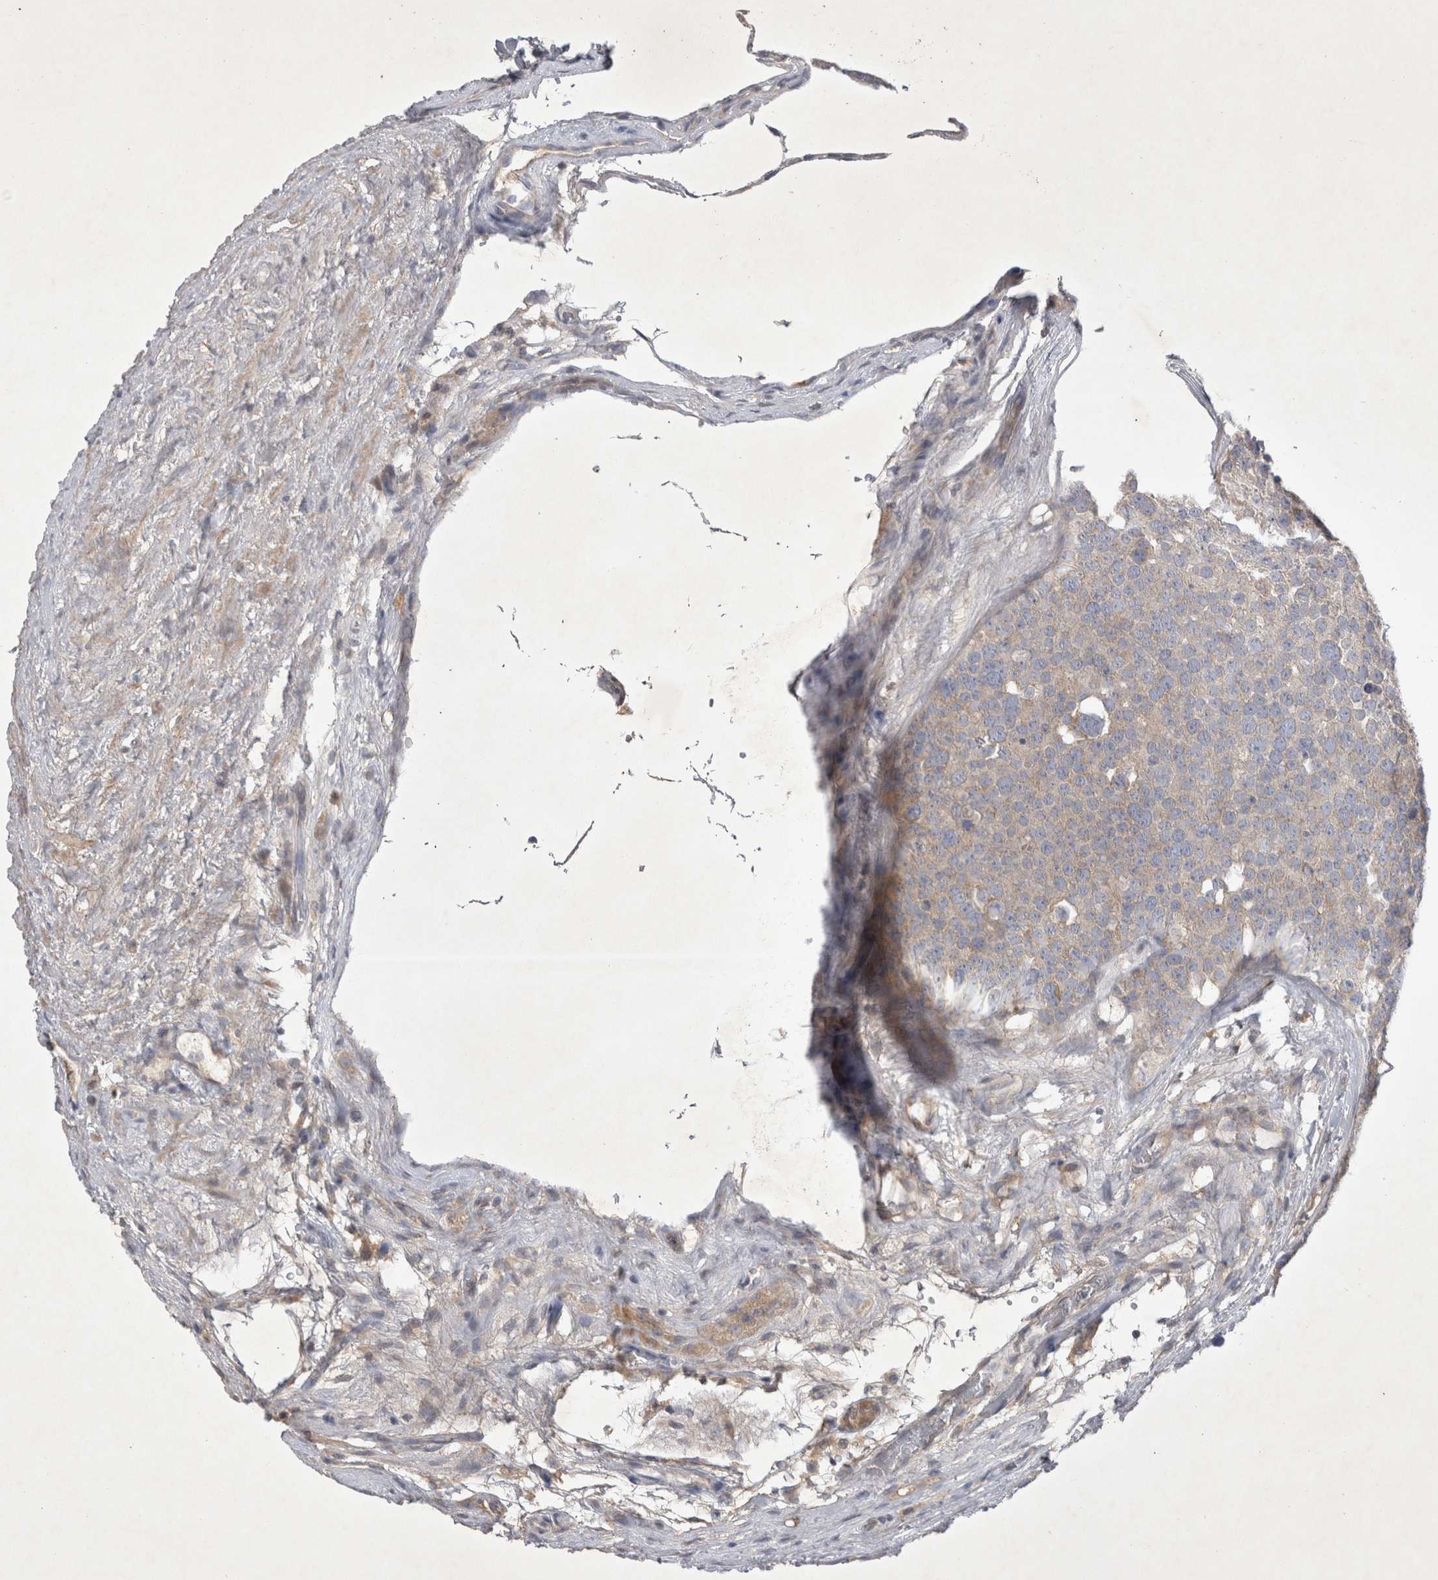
{"staining": {"intensity": "weak", "quantity": "<25%", "location": "cytoplasmic/membranous"}, "tissue": "testis cancer", "cell_type": "Tumor cells", "image_type": "cancer", "snomed": [{"axis": "morphology", "description": "Seminoma, NOS"}, {"axis": "topography", "description": "Testis"}], "caption": "Immunohistochemical staining of seminoma (testis) shows no significant staining in tumor cells.", "gene": "SRD5A3", "patient": {"sex": "male", "age": 71}}